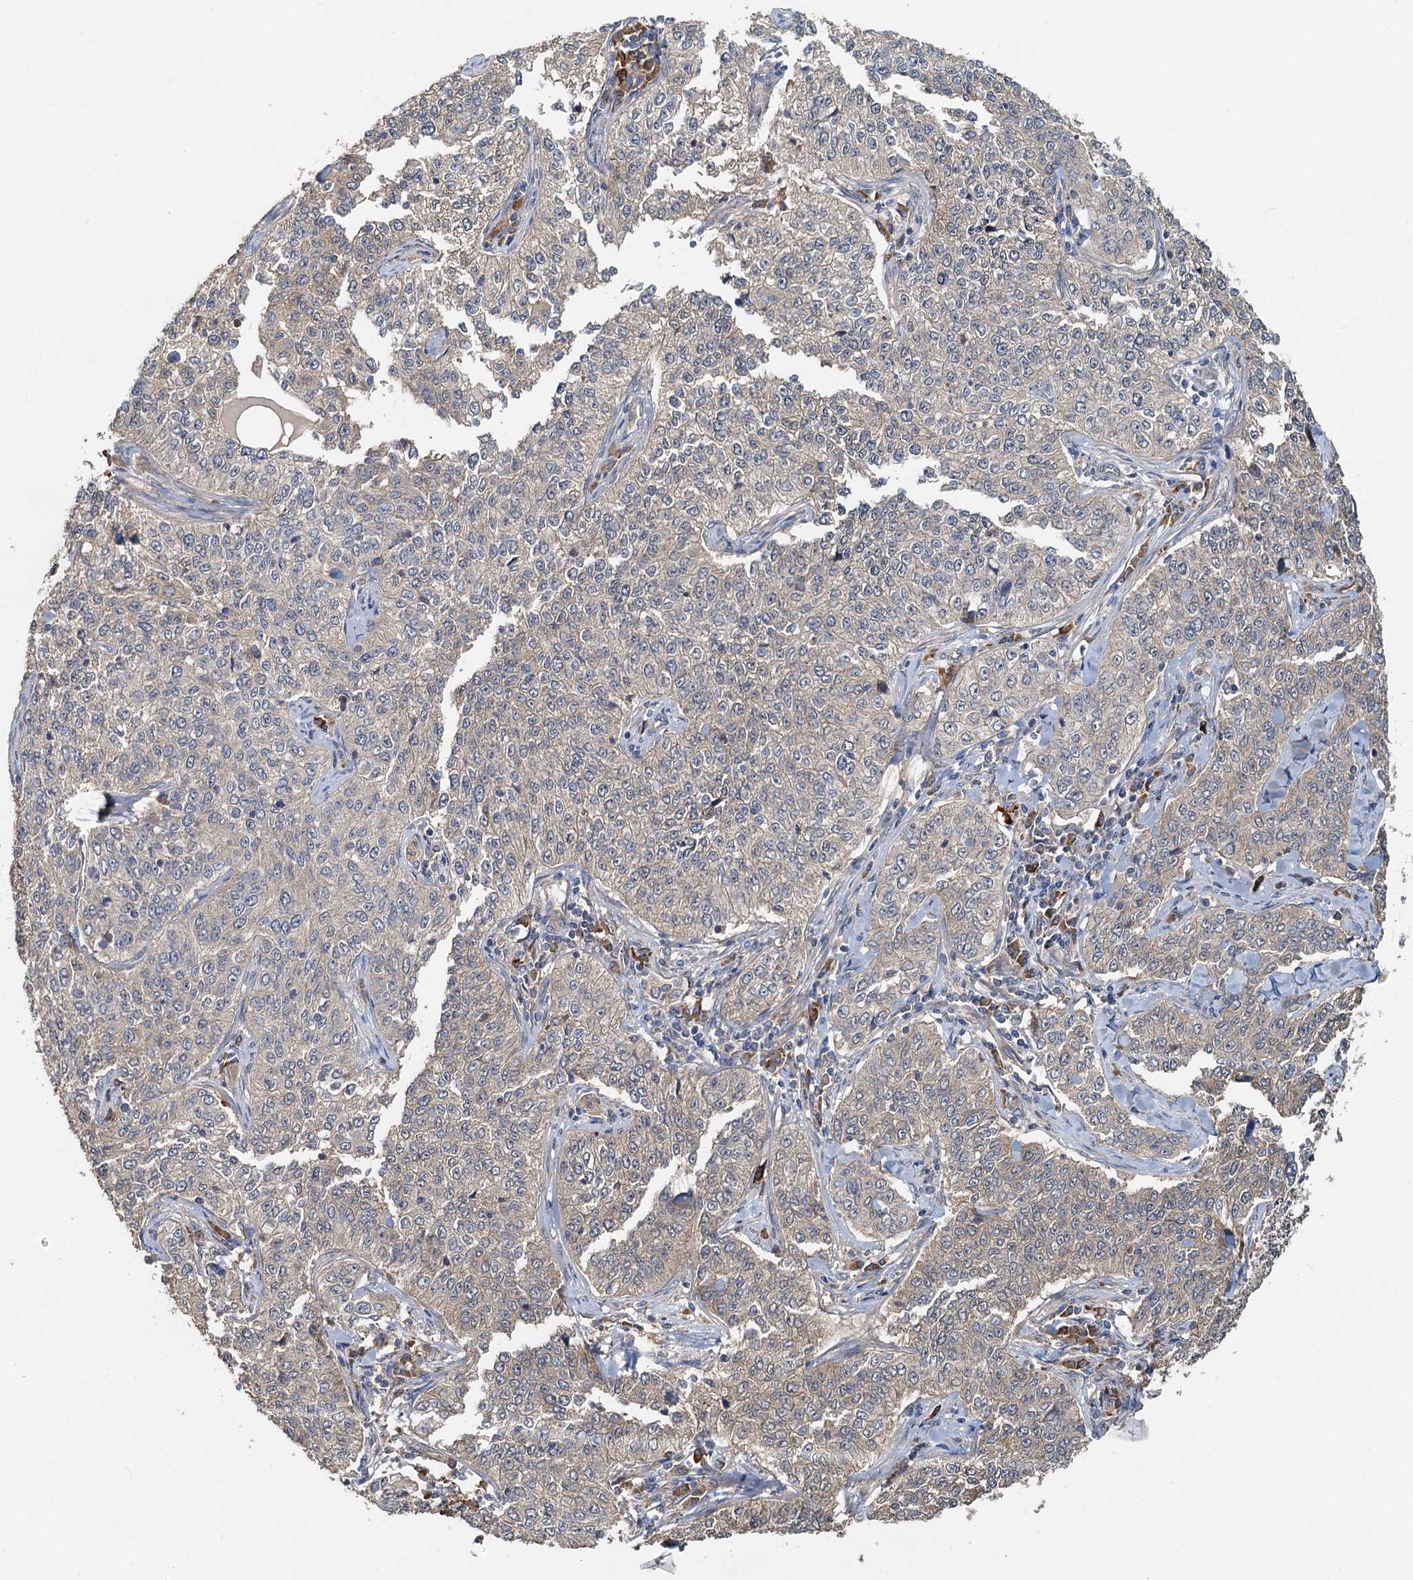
{"staining": {"intensity": "weak", "quantity": "<25%", "location": "cytoplasmic/membranous"}, "tissue": "cervical cancer", "cell_type": "Tumor cells", "image_type": "cancer", "snomed": [{"axis": "morphology", "description": "Squamous cell carcinoma, NOS"}, {"axis": "topography", "description": "Cervix"}], "caption": "There is no significant staining in tumor cells of cervical cancer (squamous cell carcinoma).", "gene": "HYI", "patient": {"sex": "female", "age": 35}}